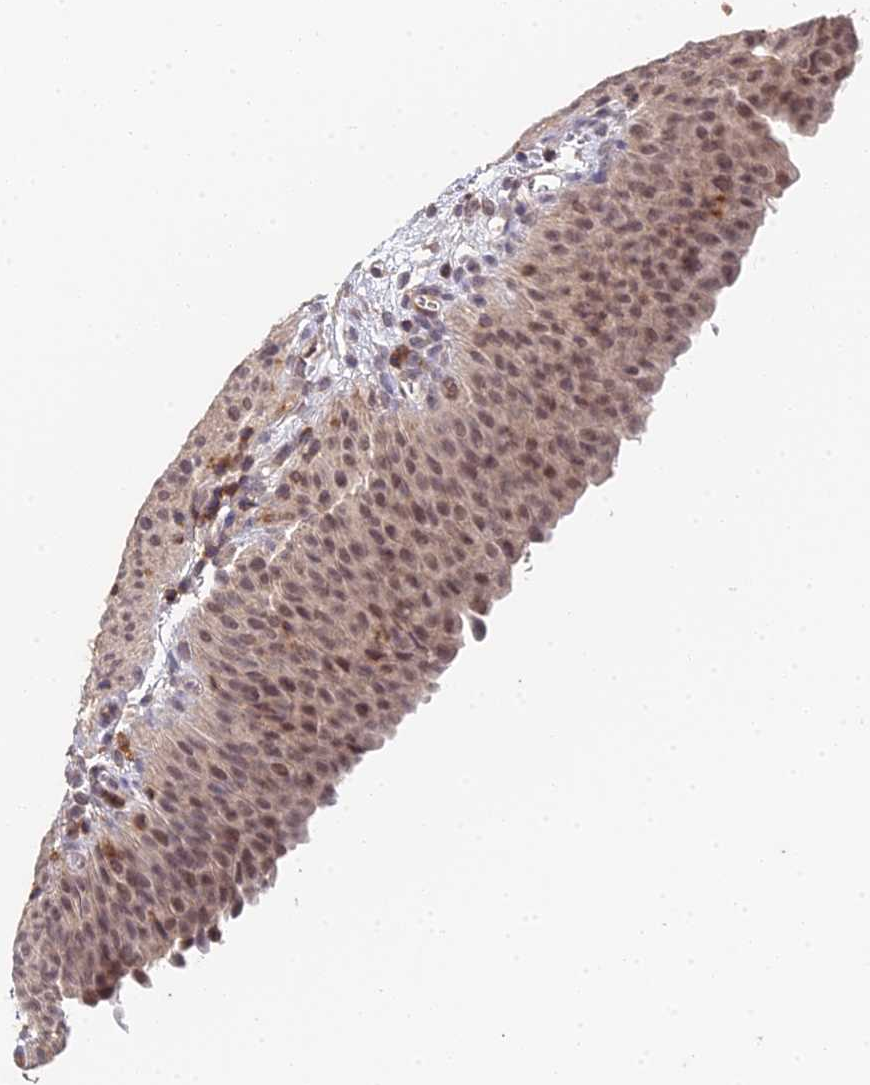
{"staining": {"intensity": "moderate", "quantity": ">75%", "location": "nuclear"}, "tissue": "urinary bladder", "cell_type": "Urothelial cells", "image_type": "normal", "snomed": [{"axis": "morphology", "description": "Normal tissue, NOS"}, {"axis": "morphology", "description": "Dysplasia, NOS"}, {"axis": "topography", "description": "Urinary bladder"}], "caption": "The photomicrograph displays immunohistochemical staining of unremarkable urinary bladder. There is moderate nuclear staining is present in approximately >75% of urothelial cells.", "gene": "TPRX1", "patient": {"sex": "male", "age": 35}}